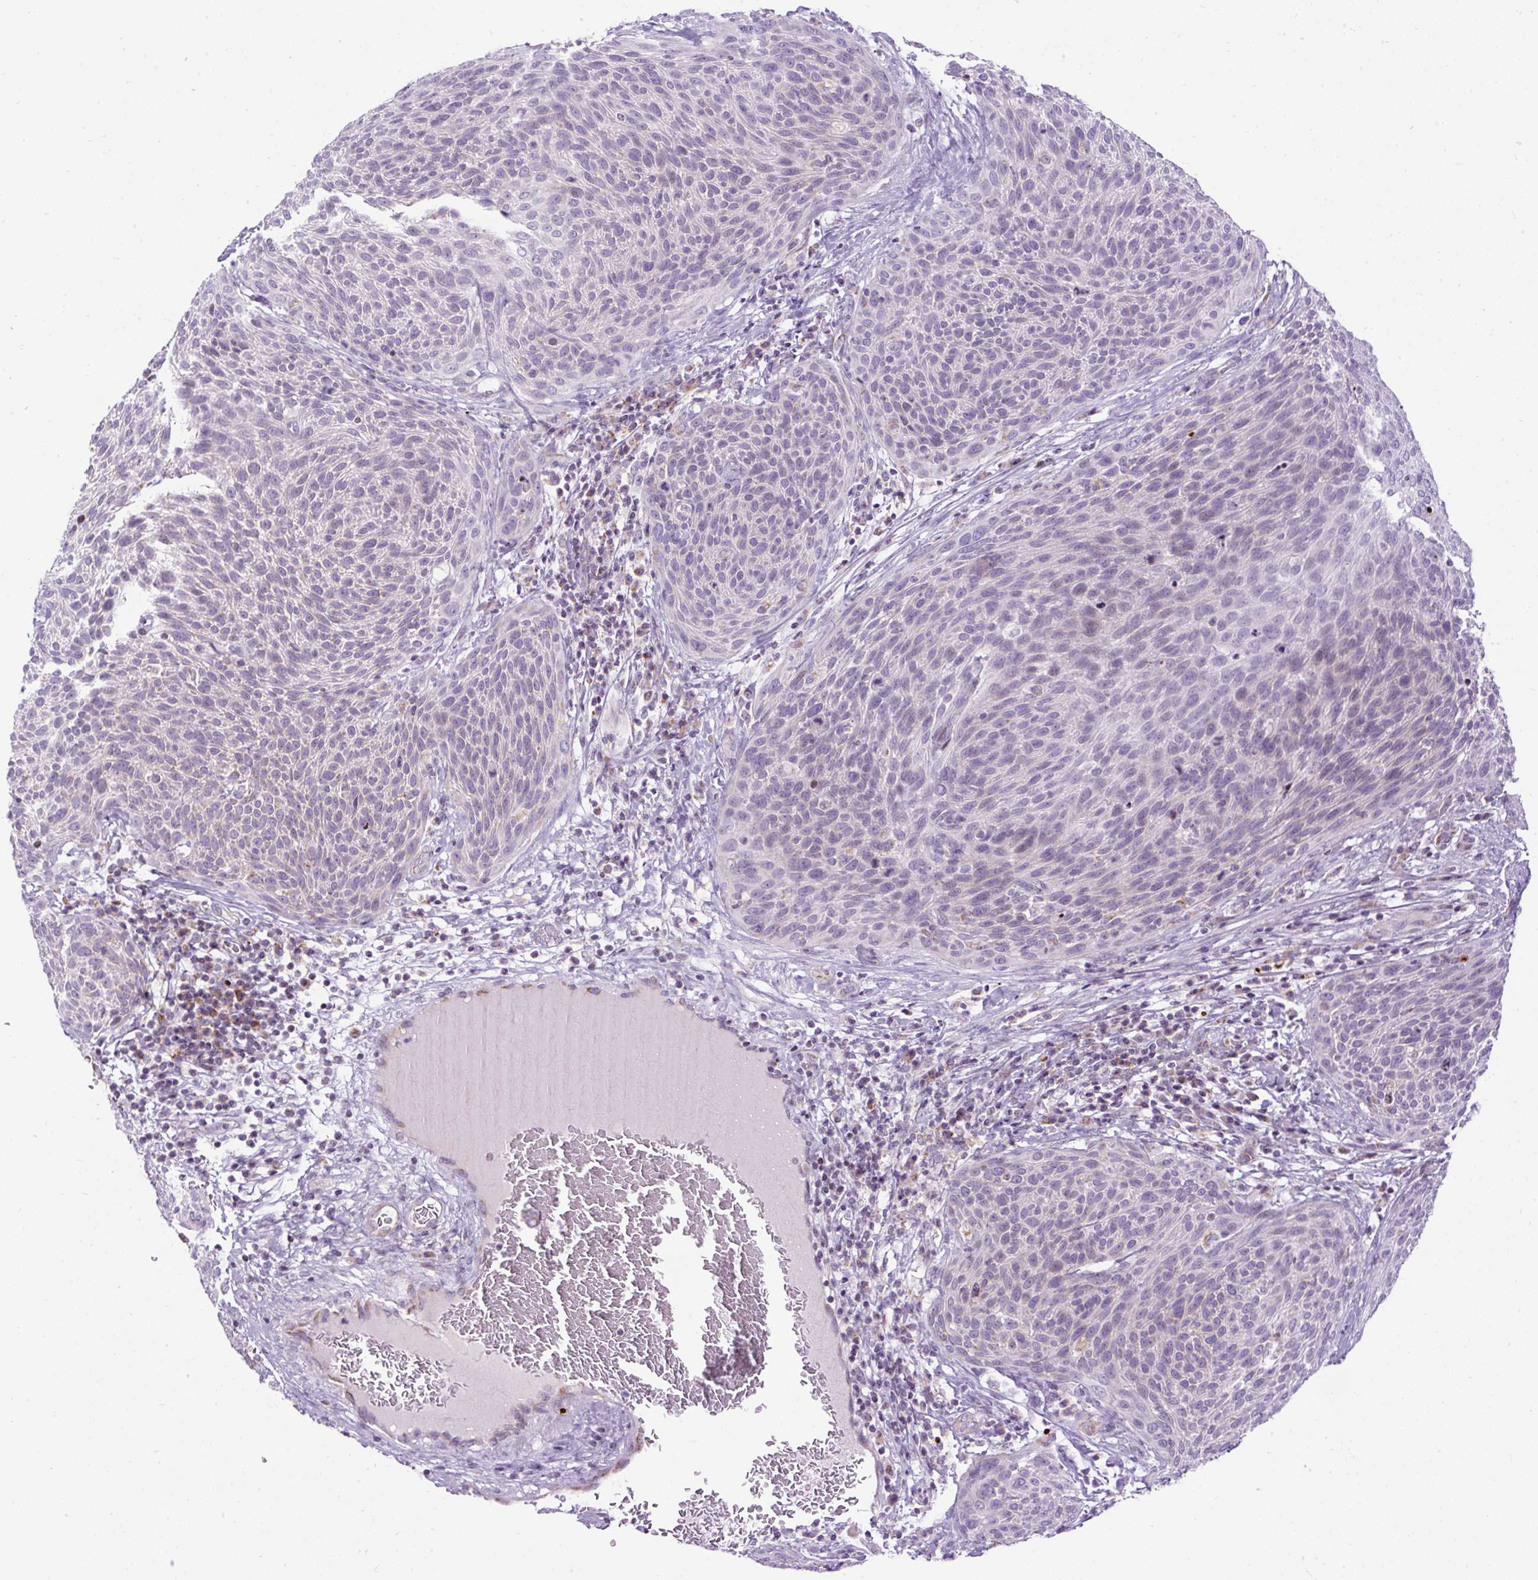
{"staining": {"intensity": "negative", "quantity": "none", "location": "none"}, "tissue": "cervical cancer", "cell_type": "Tumor cells", "image_type": "cancer", "snomed": [{"axis": "morphology", "description": "Squamous cell carcinoma, NOS"}, {"axis": "topography", "description": "Cervix"}], "caption": "The histopathology image shows no staining of tumor cells in cervical cancer. (IHC, brightfield microscopy, high magnification).", "gene": "FMC1", "patient": {"sex": "female", "age": 31}}